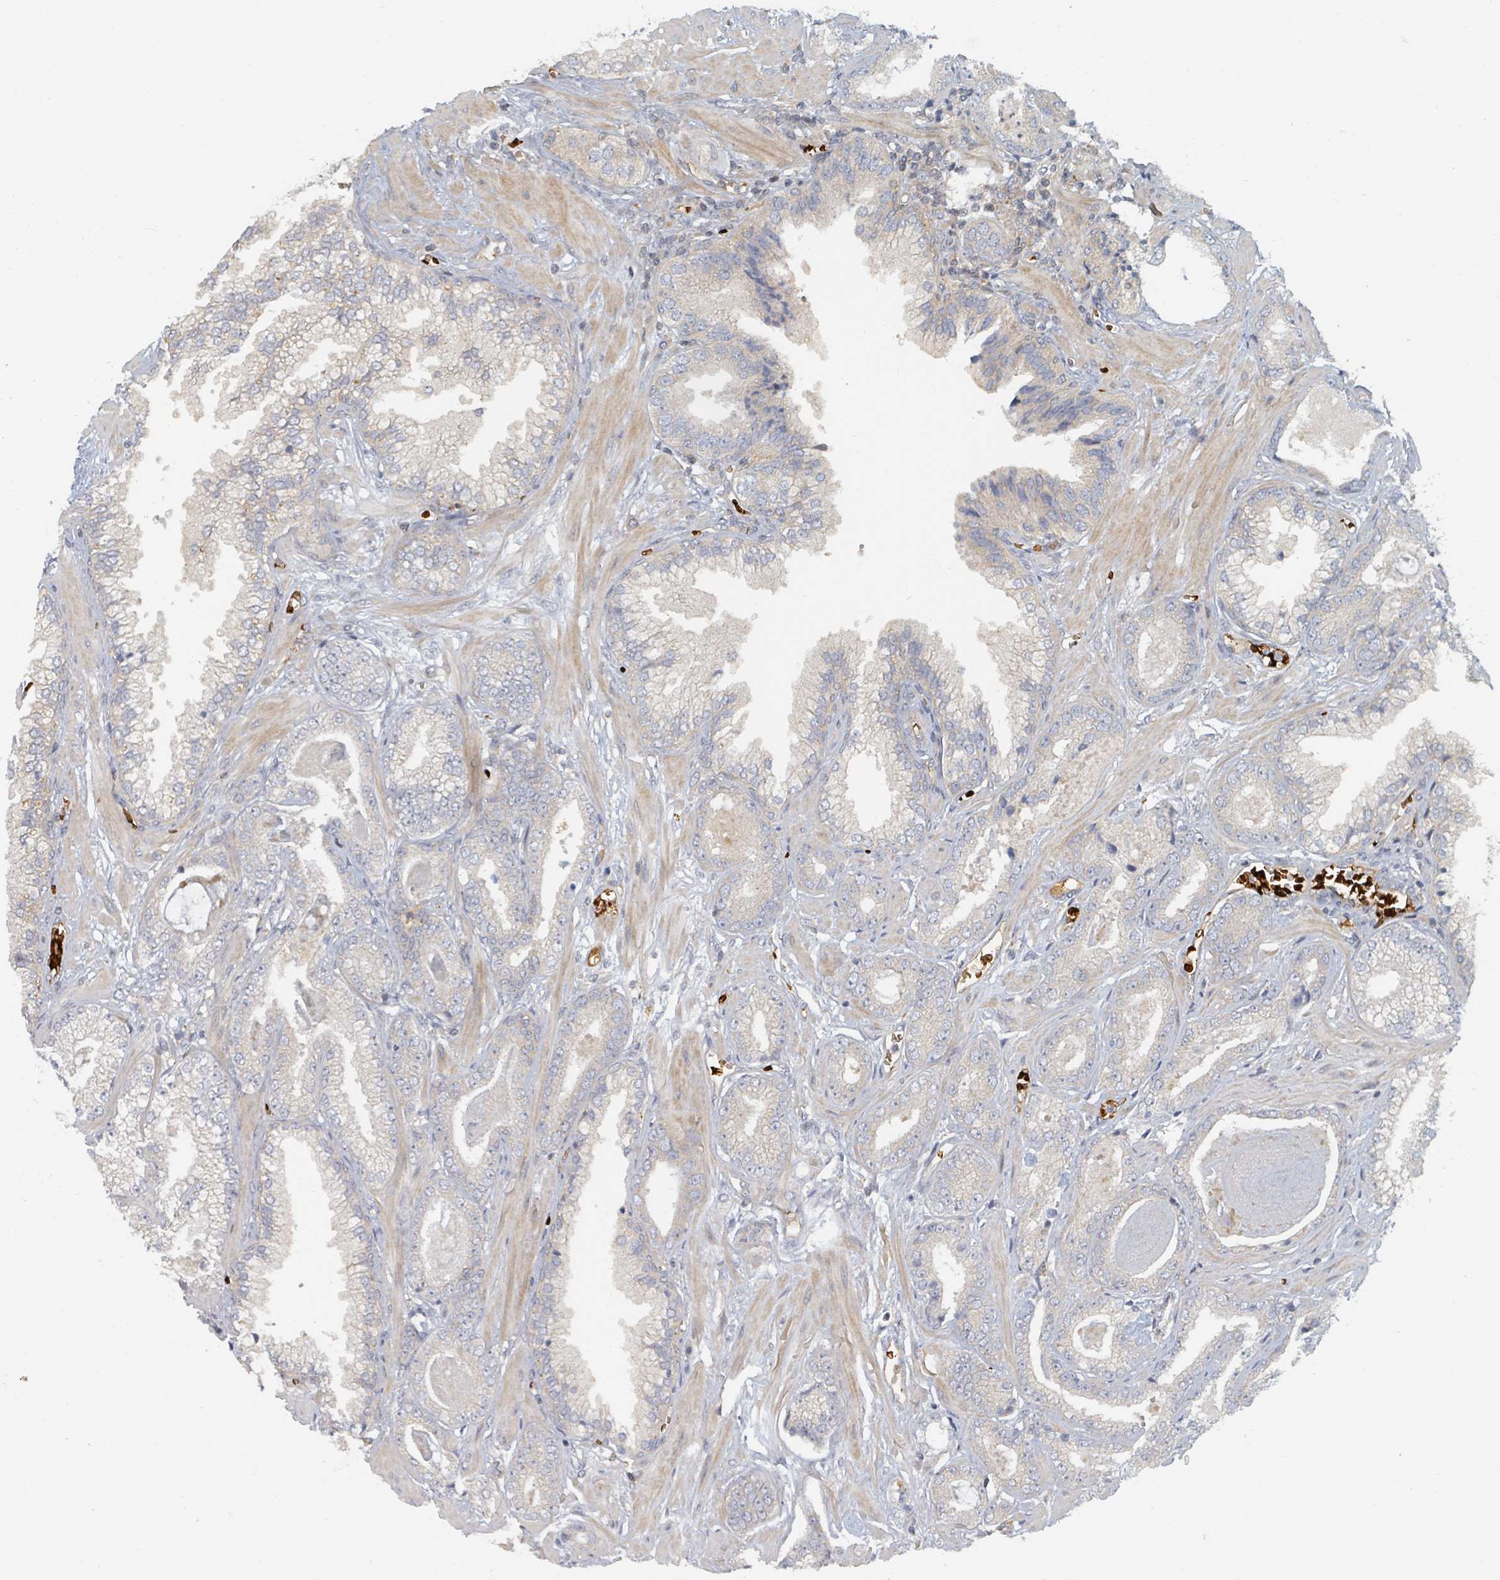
{"staining": {"intensity": "negative", "quantity": "none", "location": "none"}, "tissue": "prostate cancer", "cell_type": "Tumor cells", "image_type": "cancer", "snomed": [{"axis": "morphology", "description": "Adenocarcinoma, Low grade"}, {"axis": "topography", "description": "Prostate"}], "caption": "An image of human prostate cancer (low-grade adenocarcinoma) is negative for staining in tumor cells.", "gene": "TRPC4AP", "patient": {"sex": "male", "age": 60}}